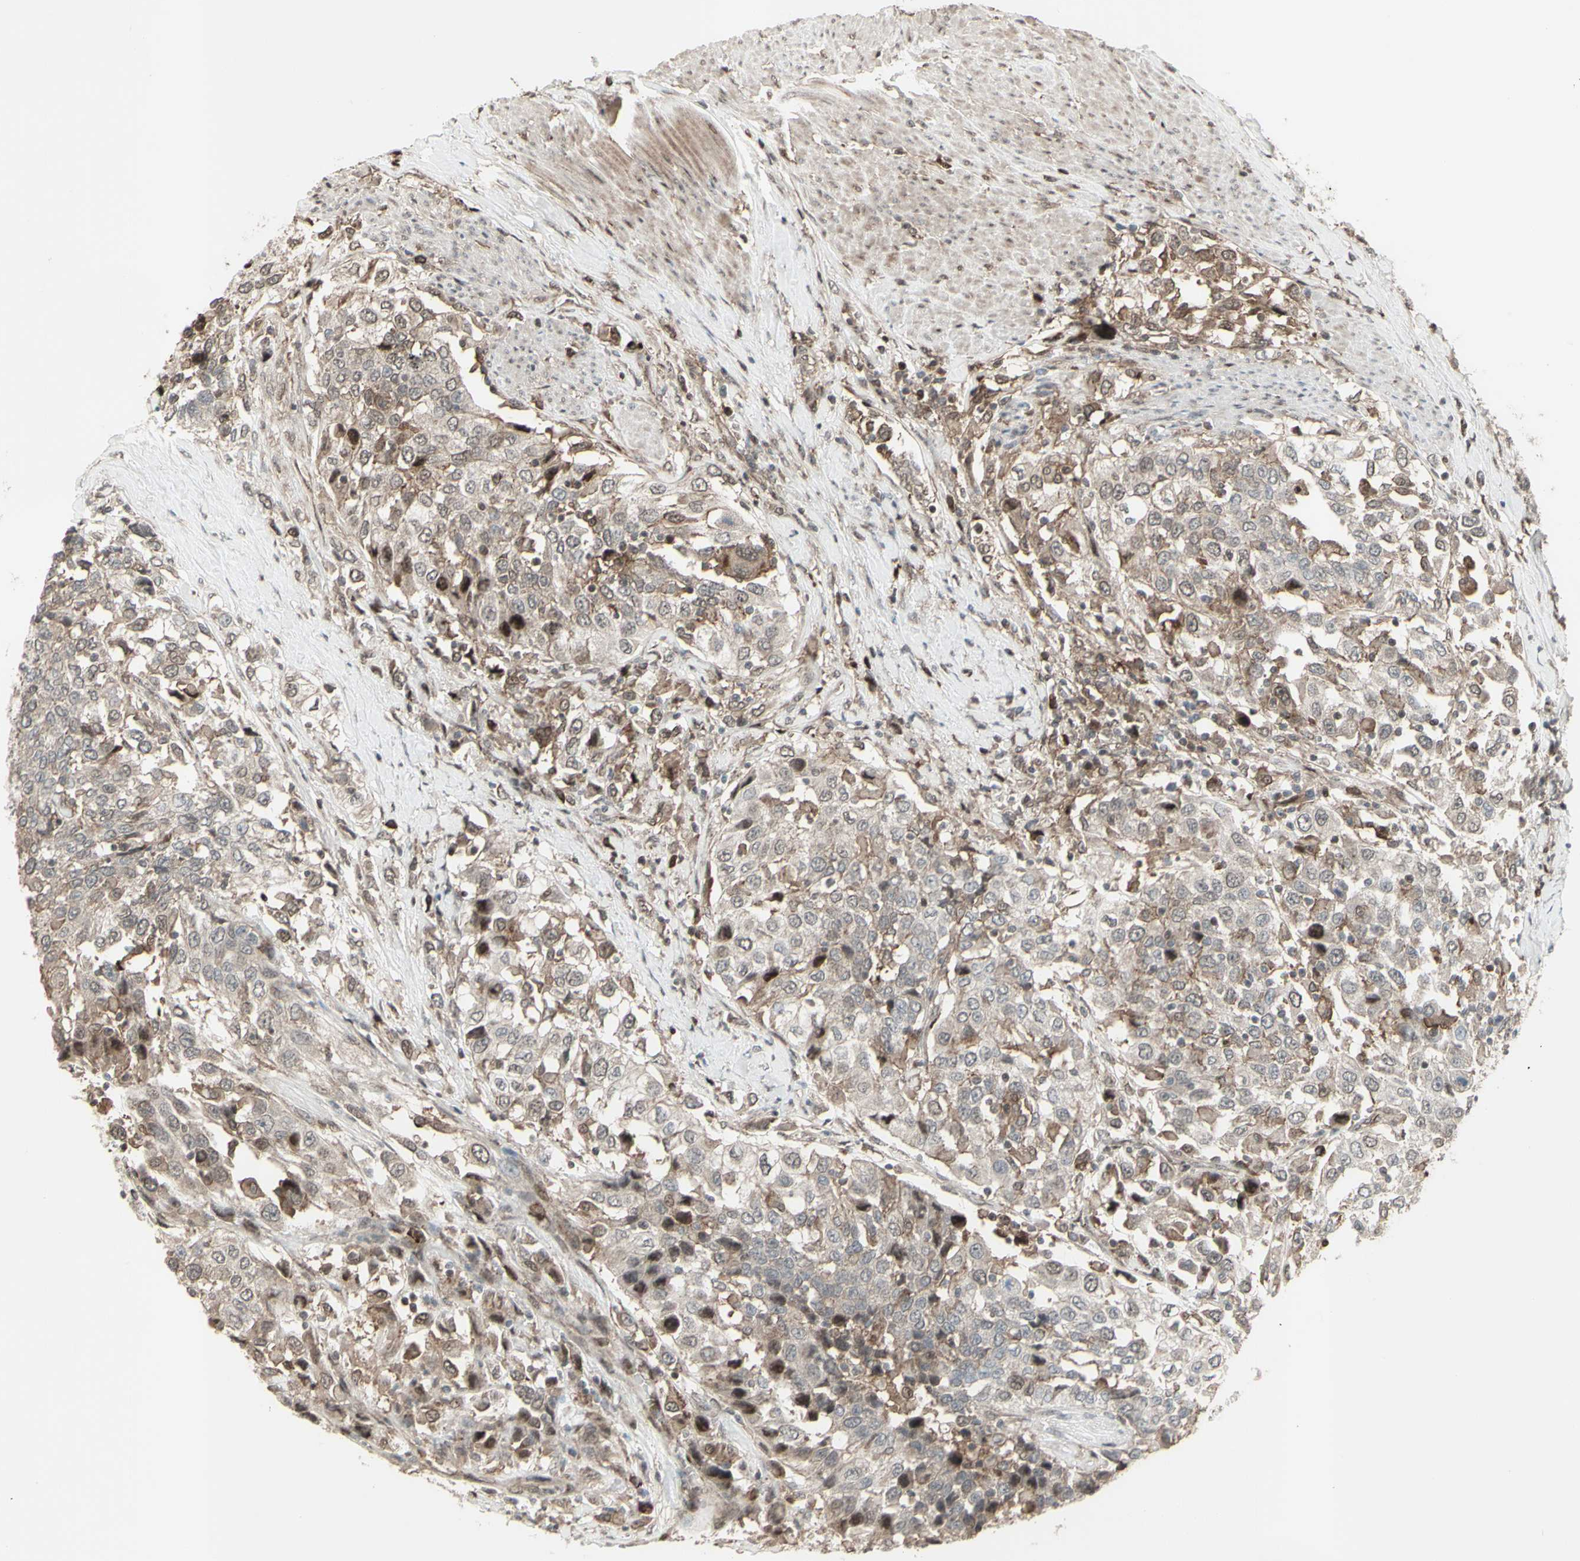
{"staining": {"intensity": "weak", "quantity": "25%-75%", "location": "cytoplasmic/membranous"}, "tissue": "urothelial cancer", "cell_type": "Tumor cells", "image_type": "cancer", "snomed": [{"axis": "morphology", "description": "Urothelial carcinoma, High grade"}, {"axis": "topography", "description": "Urinary bladder"}], "caption": "A brown stain labels weak cytoplasmic/membranous staining of a protein in urothelial carcinoma (high-grade) tumor cells.", "gene": "CD33", "patient": {"sex": "female", "age": 80}}